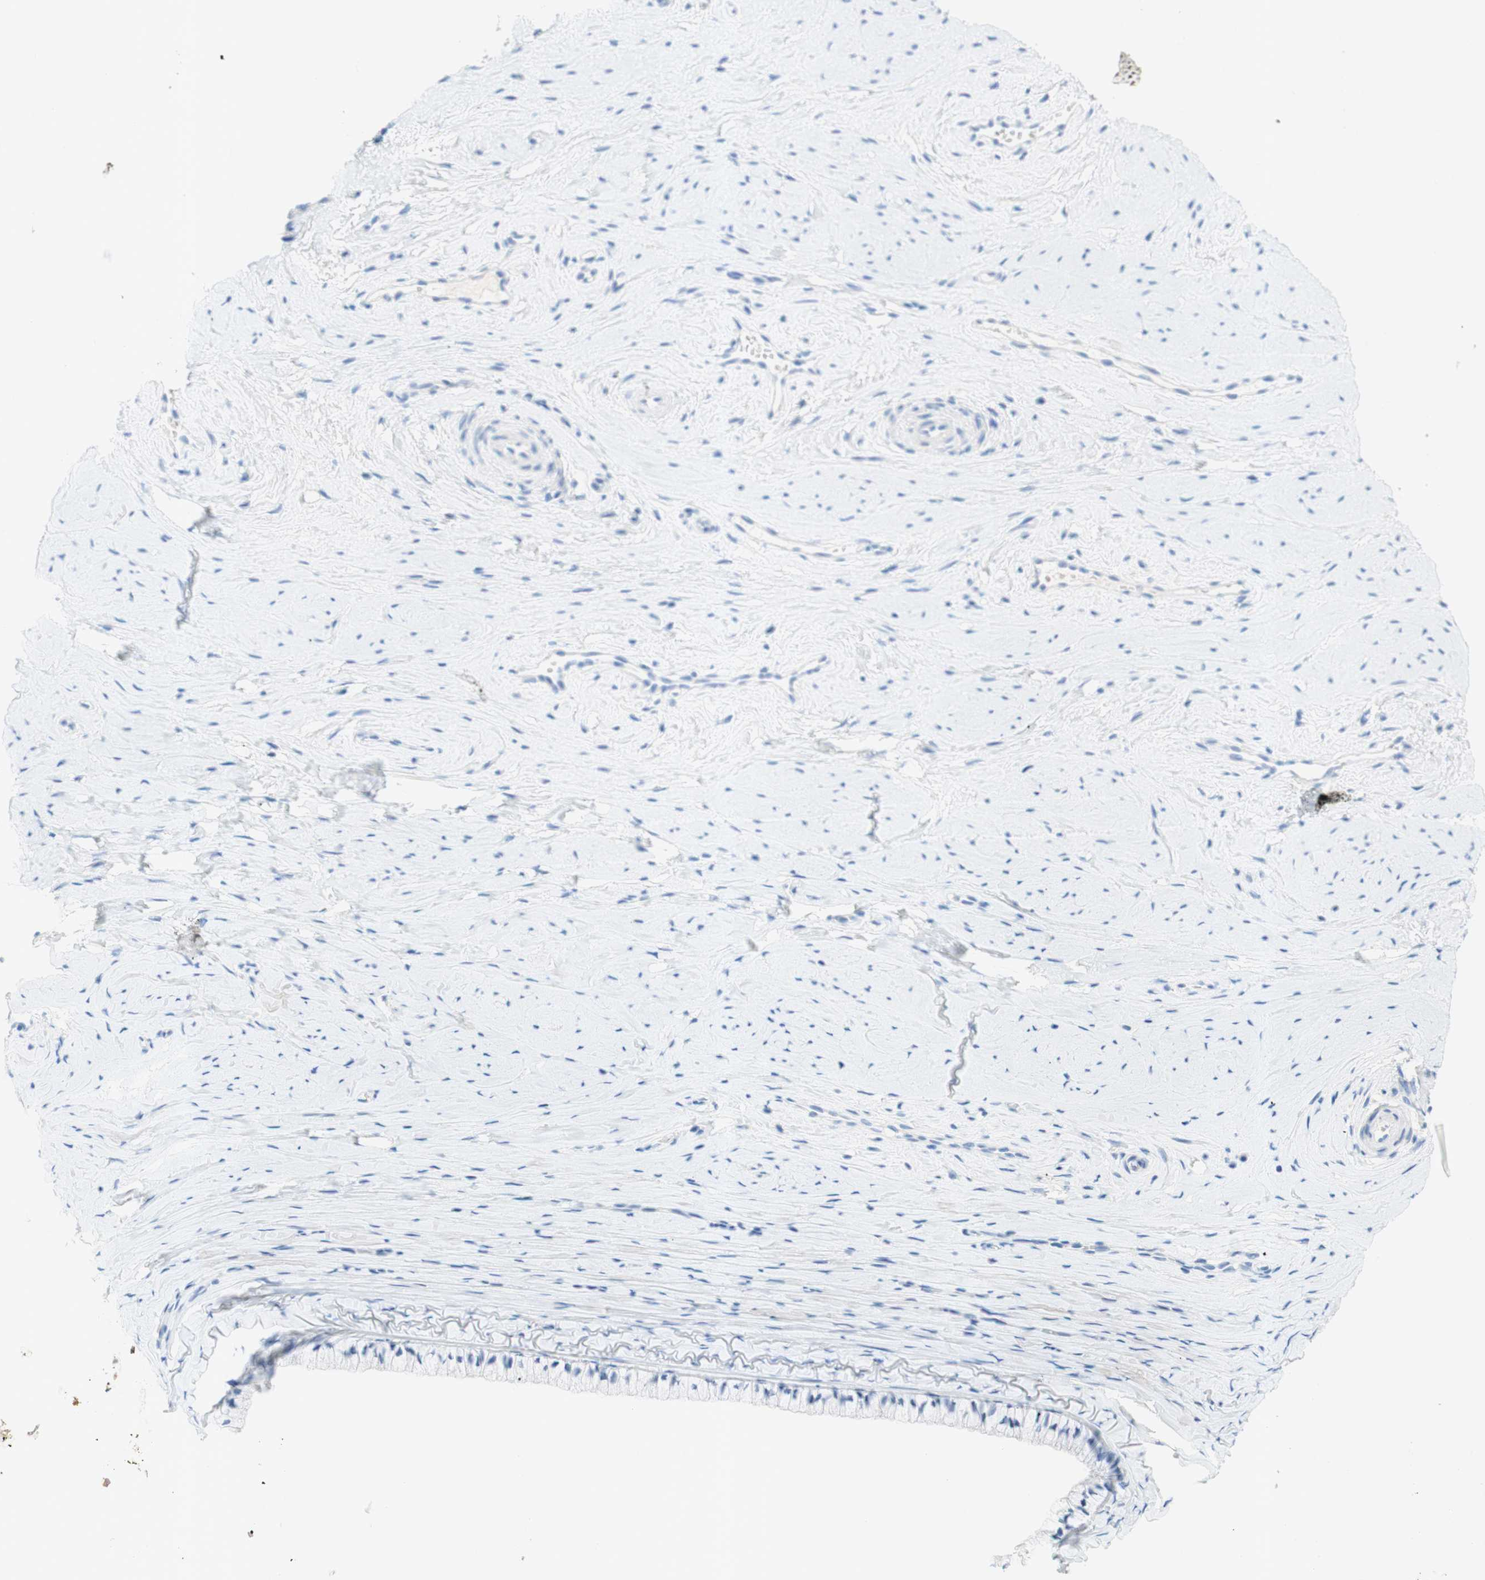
{"staining": {"intensity": "negative", "quantity": "none", "location": "none"}, "tissue": "cervix", "cell_type": "Glandular cells", "image_type": "normal", "snomed": [{"axis": "morphology", "description": "Normal tissue, NOS"}, {"axis": "topography", "description": "Cervix"}], "caption": "Immunohistochemical staining of unremarkable human cervix displays no significant expression in glandular cells. (Immunohistochemistry, brightfield microscopy, high magnification).", "gene": "POLR2J3", "patient": {"sex": "female", "age": 39}}